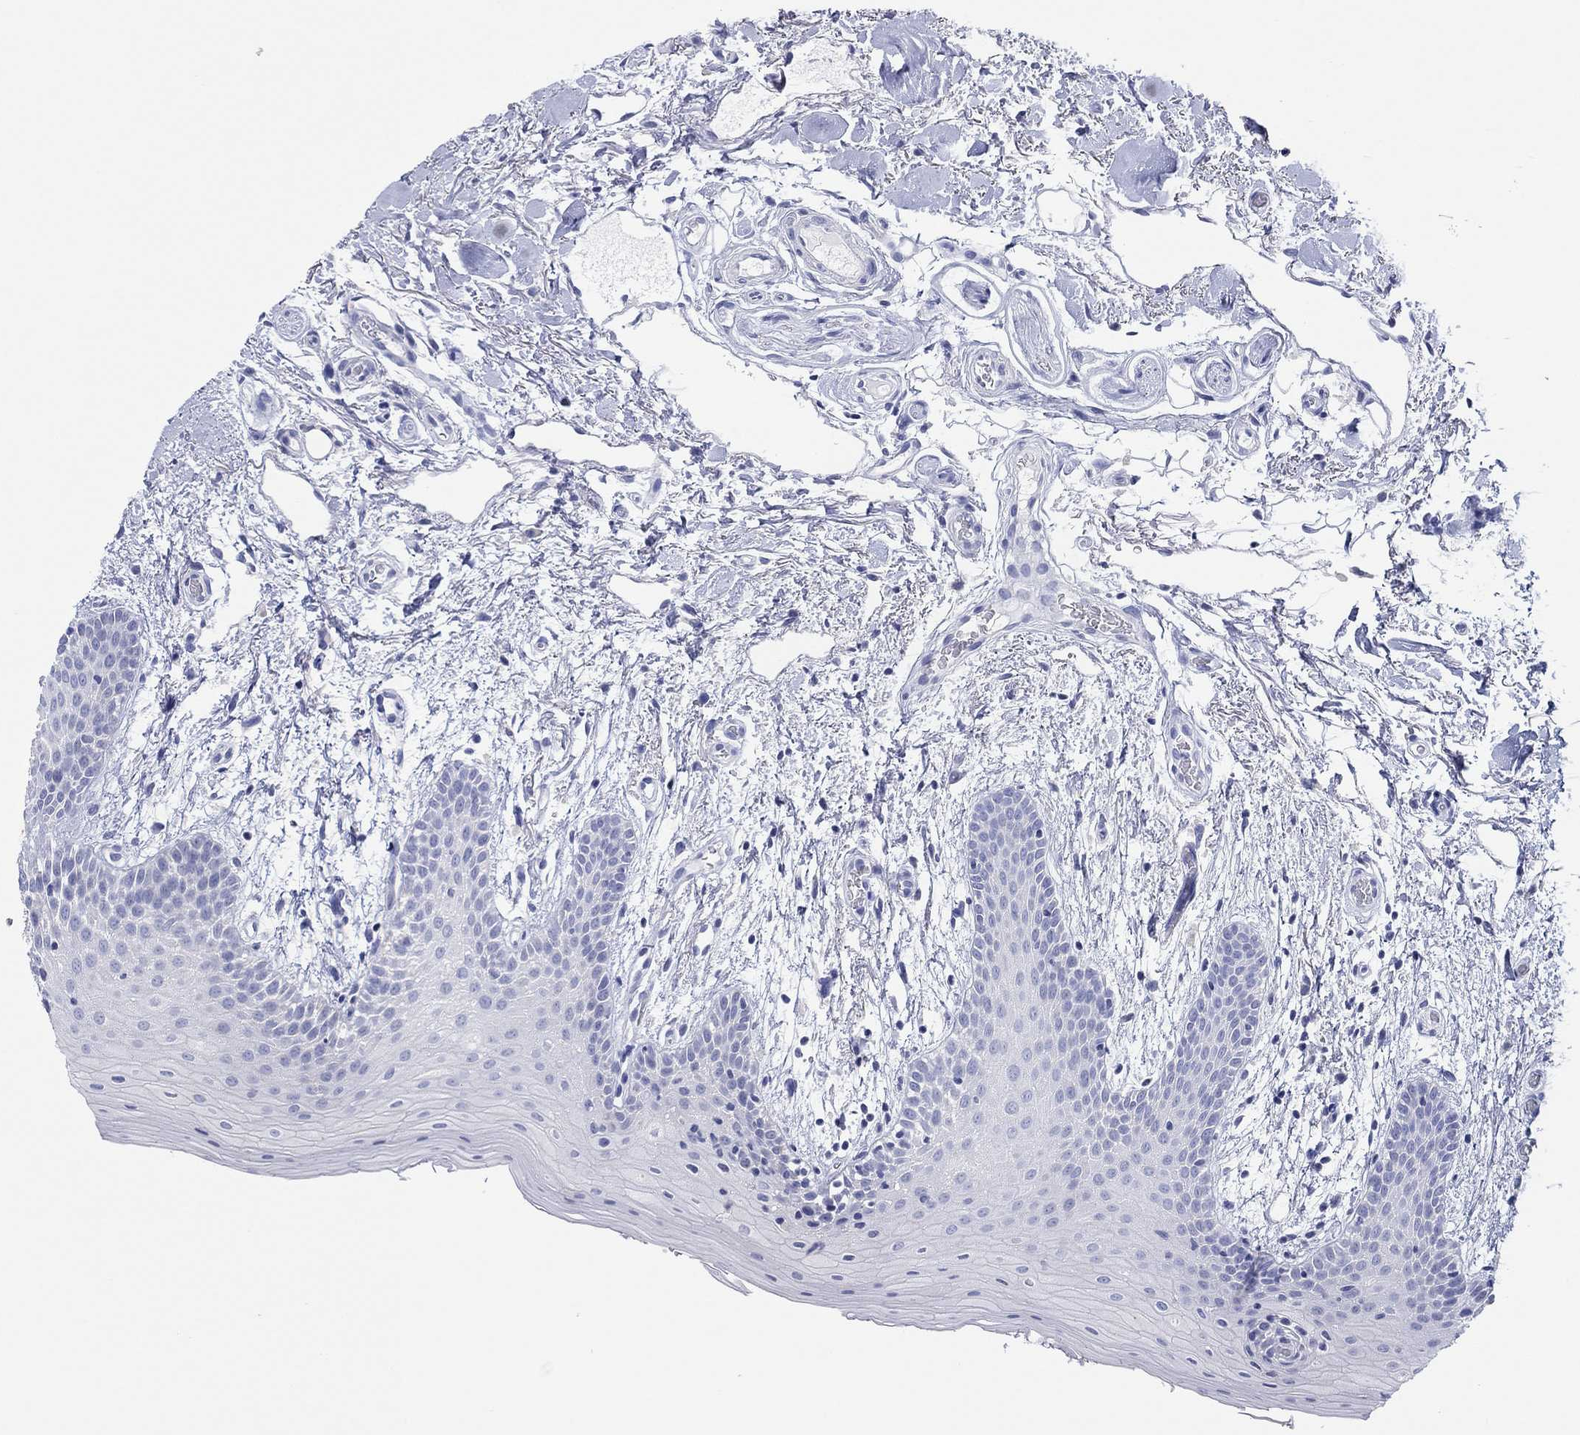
{"staining": {"intensity": "negative", "quantity": "none", "location": "none"}, "tissue": "oral mucosa", "cell_type": "Squamous epithelial cells", "image_type": "normal", "snomed": [{"axis": "morphology", "description": "Normal tissue, NOS"}, {"axis": "topography", "description": "Oral tissue"}, {"axis": "topography", "description": "Tounge, NOS"}], "caption": "Squamous epithelial cells show no significant protein staining in normal oral mucosa. (Stains: DAB (3,3'-diaminobenzidine) immunohistochemistry with hematoxylin counter stain, Microscopy: brightfield microscopy at high magnification).", "gene": "MAGEB6", "patient": {"sex": "female", "age": 86}}